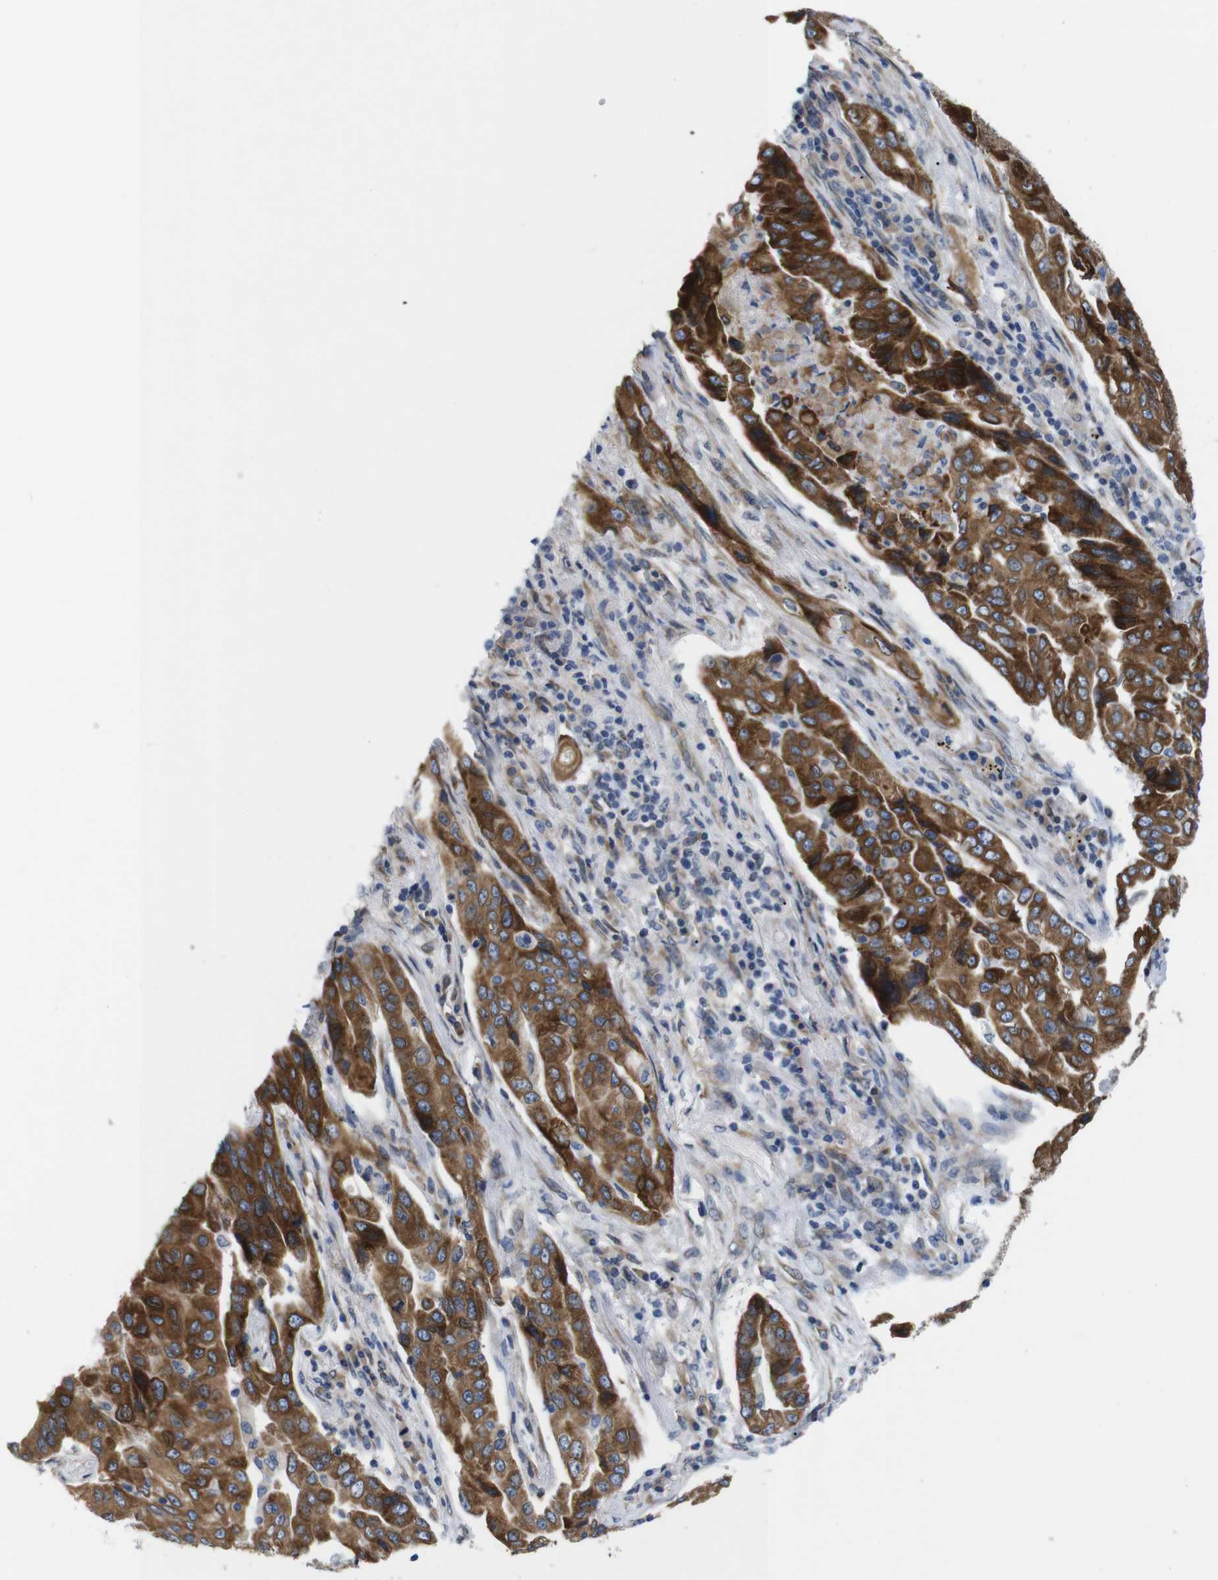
{"staining": {"intensity": "strong", "quantity": ">75%", "location": "cytoplasmic/membranous"}, "tissue": "lung cancer", "cell_type": "Tumor cells", "image_type": "cancer", "snomed": [{"axis": "morphology", "description": "Adenocarcinoma, NOS"}, {"axis": "topography", "description": "Lung"}], "caption": "Adenocarcinoma (lung) stained with immunohistochemistry (IHC) shows strong cytoplasmic/membranous expression in about >75% of tumor cells. The staining was performed using DAB (3,3'-diaminobenzidine) to visualize the protein expression in brown, while the nuclei were stained in blue with hematoxylin (Magnification: 20x).", "gene": "HACD3", "patient": {"sex": "female", "age": 65}}